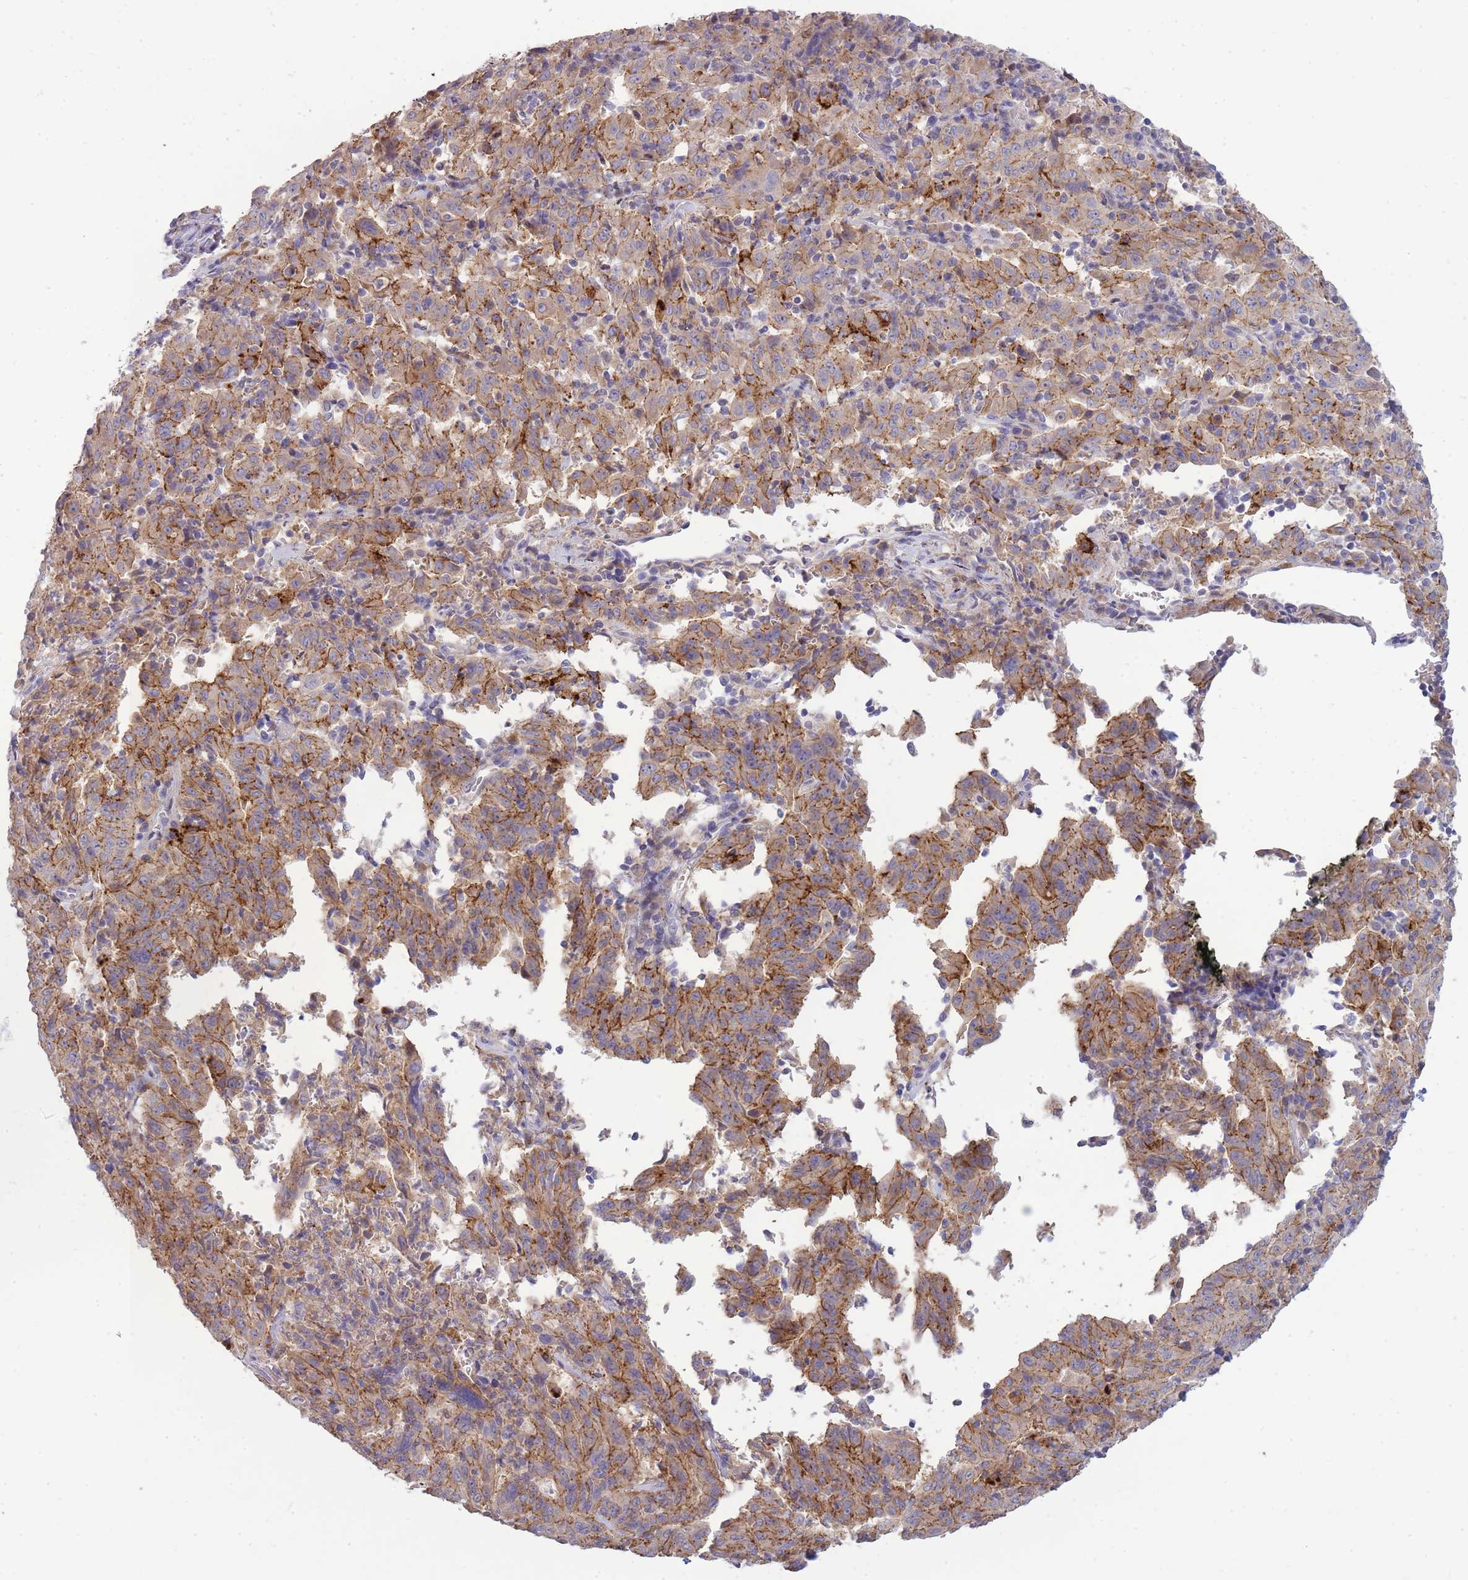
{"staining": {"intensity": "moderate", "quantity": ">75%", "location": "cytoplasmic/membranous"}, "tissue": "pancreatic cancer", "cell_type": "Tumor cells", "image_type": "cancer", "snomed": [{"axis": "morphology", "description": "Adenocarcinoma, NOS"}, {"axis": "topography", "description": "Pancreas"}], "caption": "Human pancreatic adenocarcinoma stained with a brown dye shows moderate cytoplasmic/membranous positive staining in approximately >75% of tumor cells.", "gene": "TRIM61", "patient": {"sex": "male", "age": 63}}